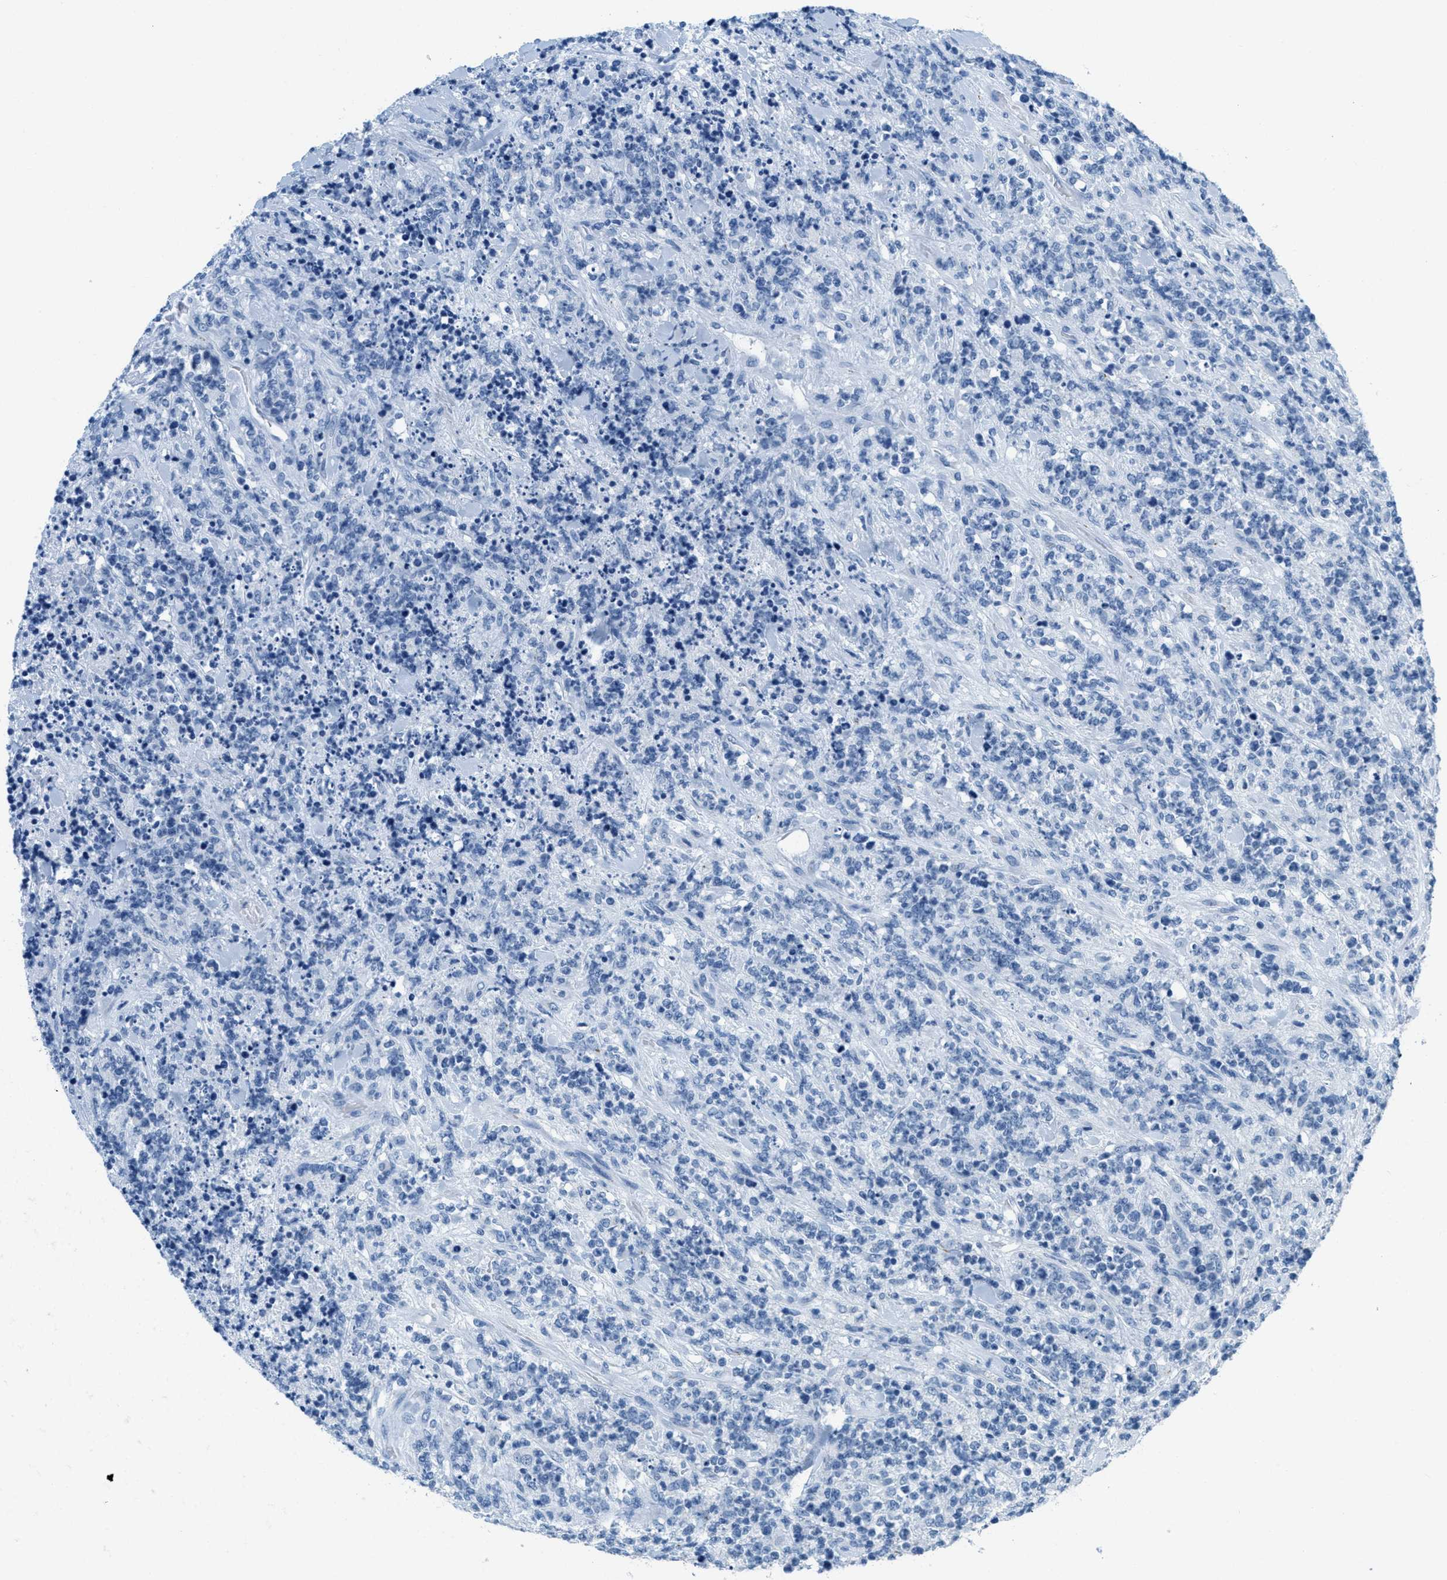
{"staining": {"intensity": "negative", "quantity": "none", "location": "none"}, "tissue": "lymphoma", "cell_type": "Tumor cells", "image_type": "cancer", "snomed": [{"axis": "morphology", "description": "Malignant lymphoma, non-Hodgkin's type, High grade"}, {"axis": "topography", "description": "Soft tissue"}], "caption": "There is no significant expression in tumor cells of lymphoma.", "gene": "MGARP", "patient": {"sex": "male", "age": 18}}